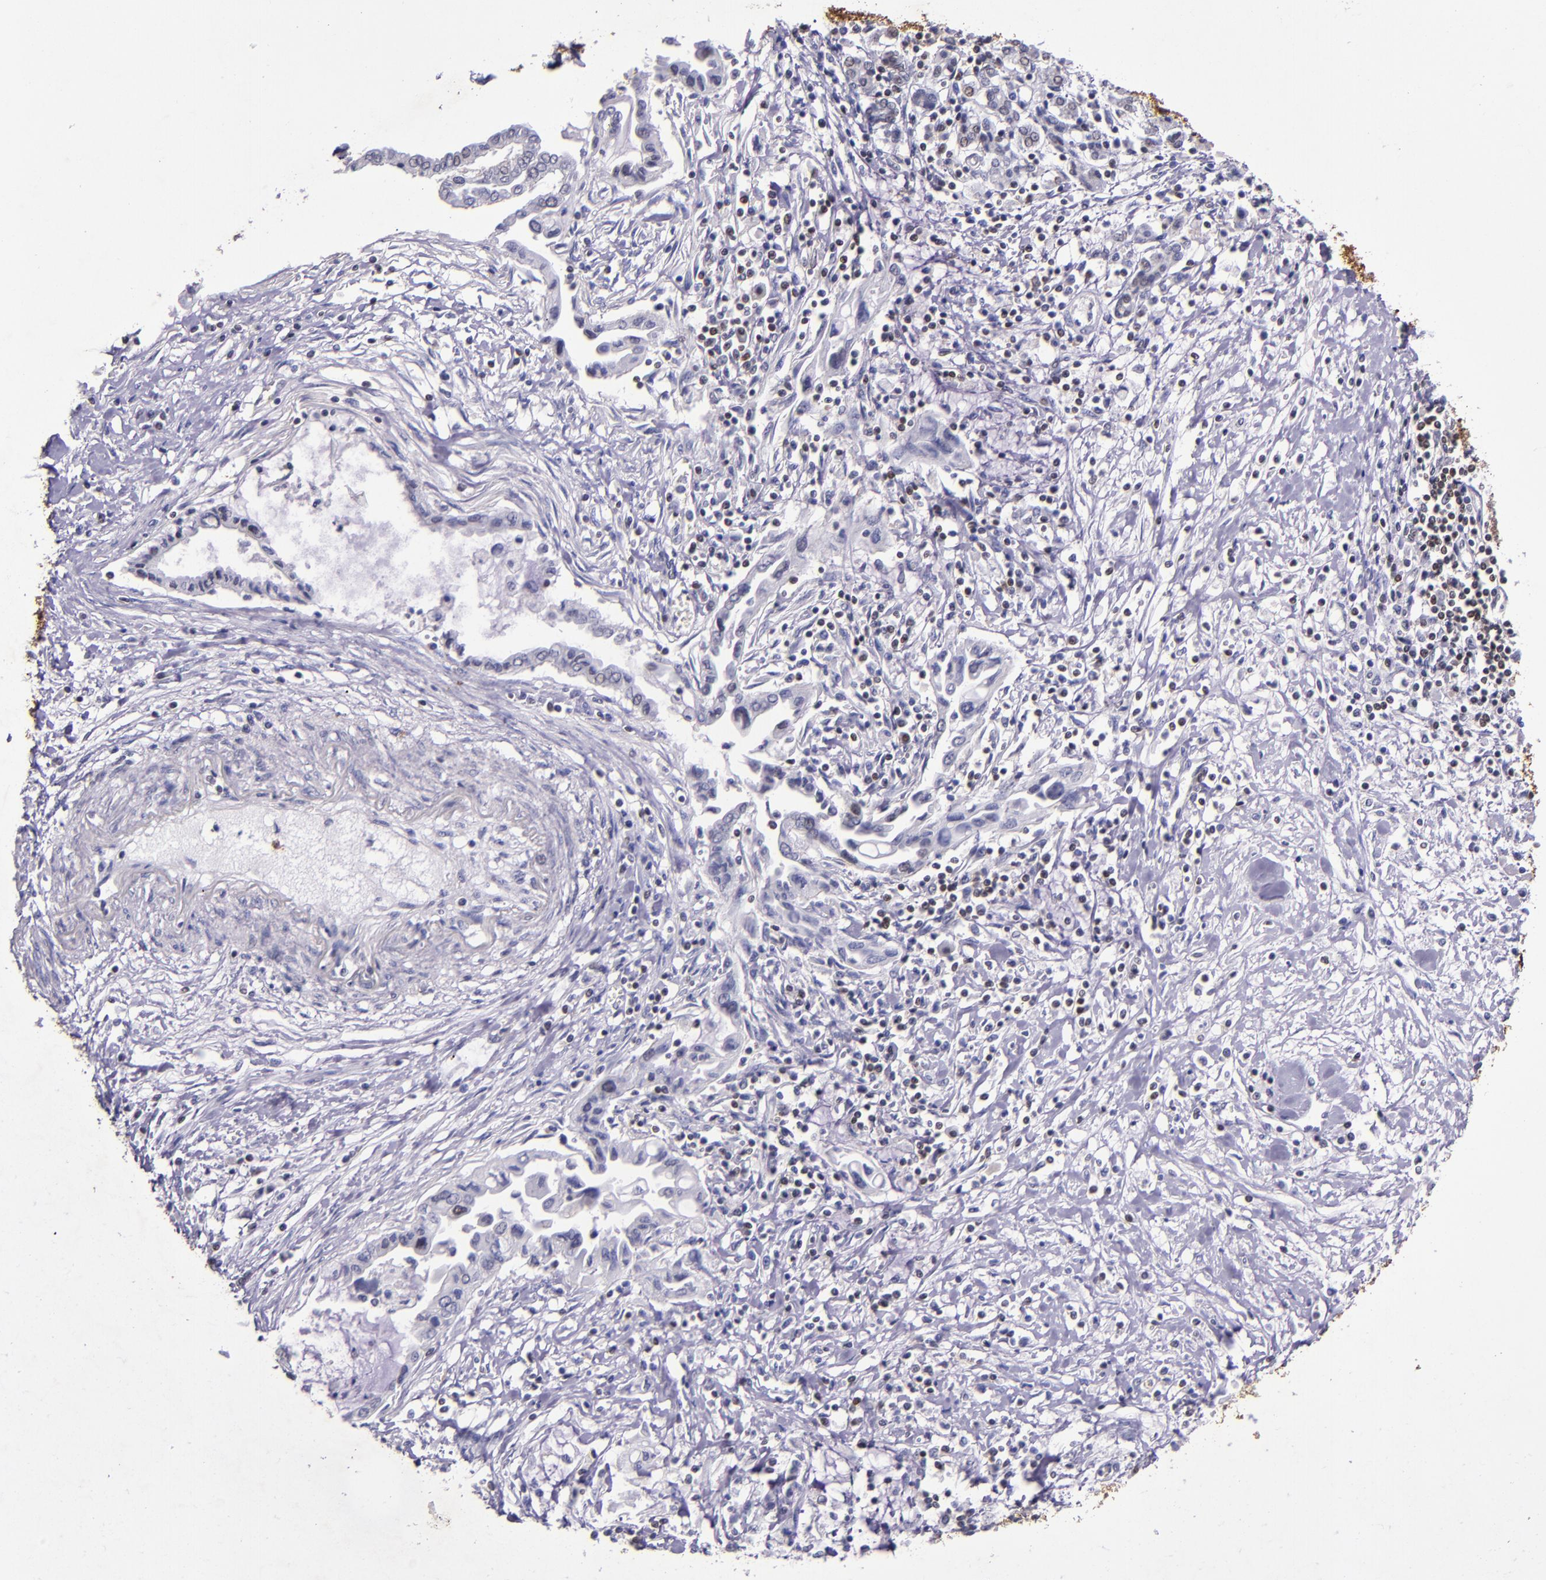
{"staining": {"intensity": "negative", "quantity": "none", "location": "none"}, "tissue": "pancreatic cancer", "cell_type": "Tumor cells", "image_type": "cancer", "snomed": [{"axis": "morphology", "description": "Adenocarcinoma, NOS"}, {"axis": "topography", "description": "Pancreas"}], "caption": "The micrograph exhibits no significant expression in tumor cells of pancreatic cancer (adenocarcinoma).", "gene": "MGMT", "patient": {"sex": "female", "age": 57}}